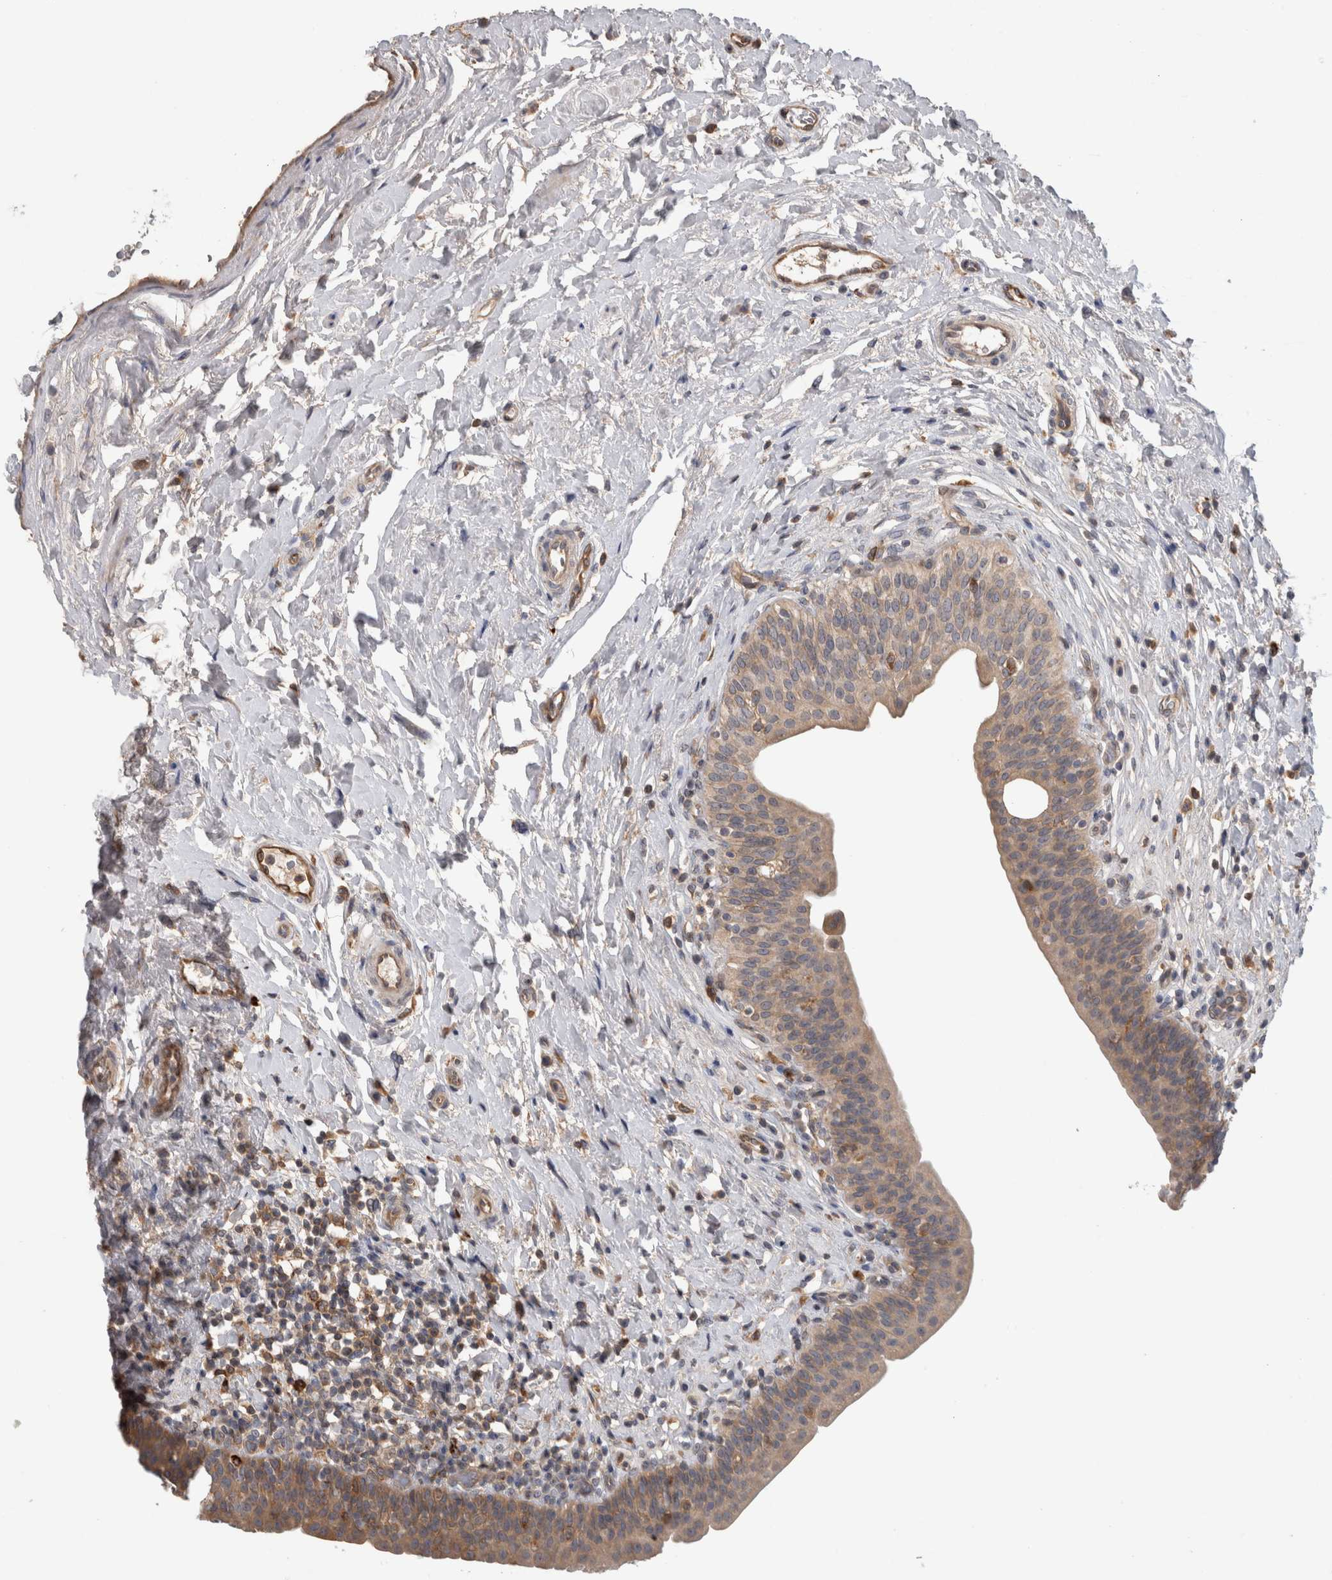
{"staining": {"intensity": "weak", "quantity": ">75%", "location": "cytoplasmic/membranous"}, "tissue": "urinary bladder", "cell_type": "Urothelial cells", "image_type": "normal", "snomed": [{"axis": "morphology", "description": "Normal tissue, NOS"}, {"axis": "topography", "description": "Urinary bladder"}], "caption": "Immunohistochemistry staining of benign urinary bladder, which shows low levels of weak cytoplasmic/membranous staining in approximately >75% of urothelial cells indicating weak cytoplasmic/membranous protein staining. The staining was performed using DAB (3,3'-diaminobenzidine) (brown) for protein detection and nuclei were counterstained in hematoxylin (blue).", "gene": "TARBP1", "patient": {"sex": "male", "age": 83}}